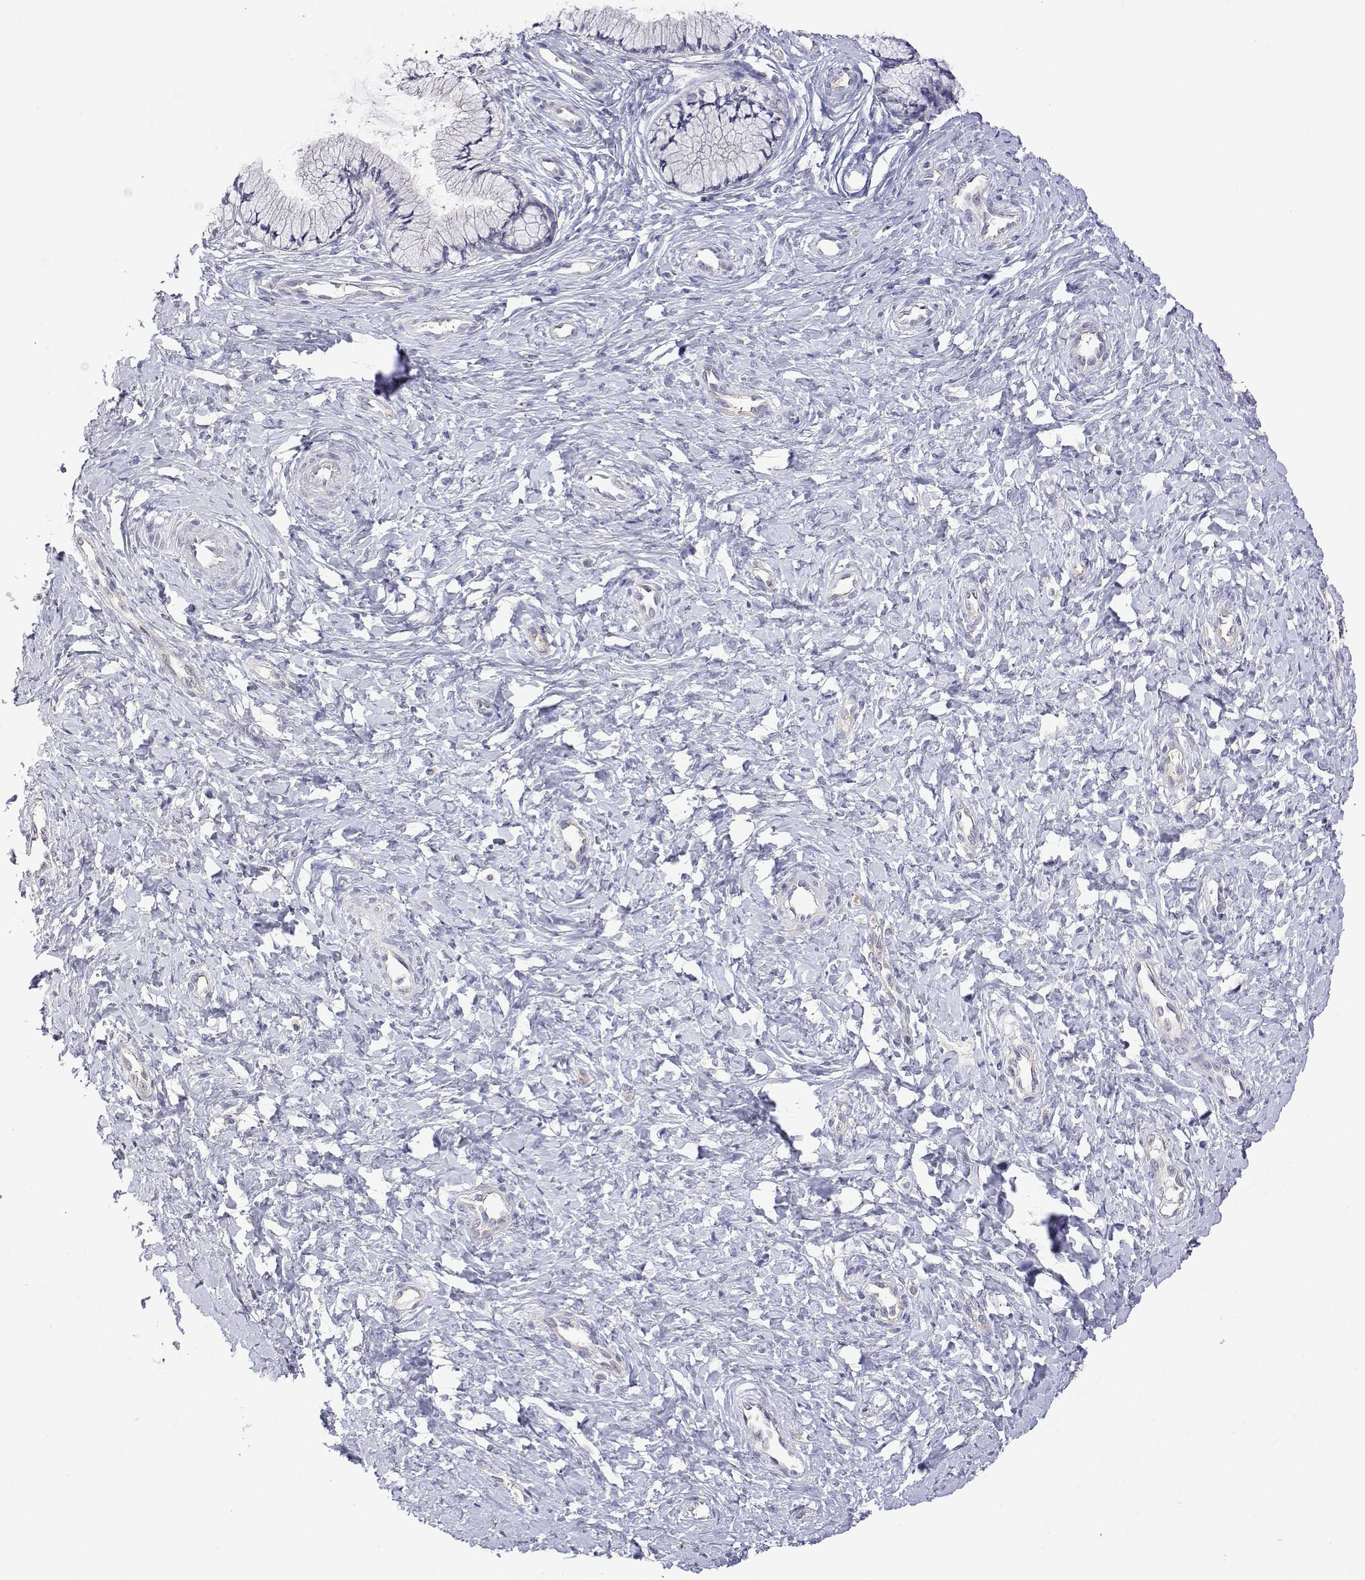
{"staining": {"intensity": "negative", "quantity": "none", "location": "none"}, "tissue": "cervix", "cell_type": "Glandular cells", "image_type": "normal", "snomed": [{"axis": "morphology", "description": "Normal tissue, NOS"}, {"axis": "topography", "description": "Cervix"}], "caption": "The photomicrograph displays no significant staining in glandular cells of cervix.", "gene": "PLCB1", "patient": {"sex": "female", "age": 37}}